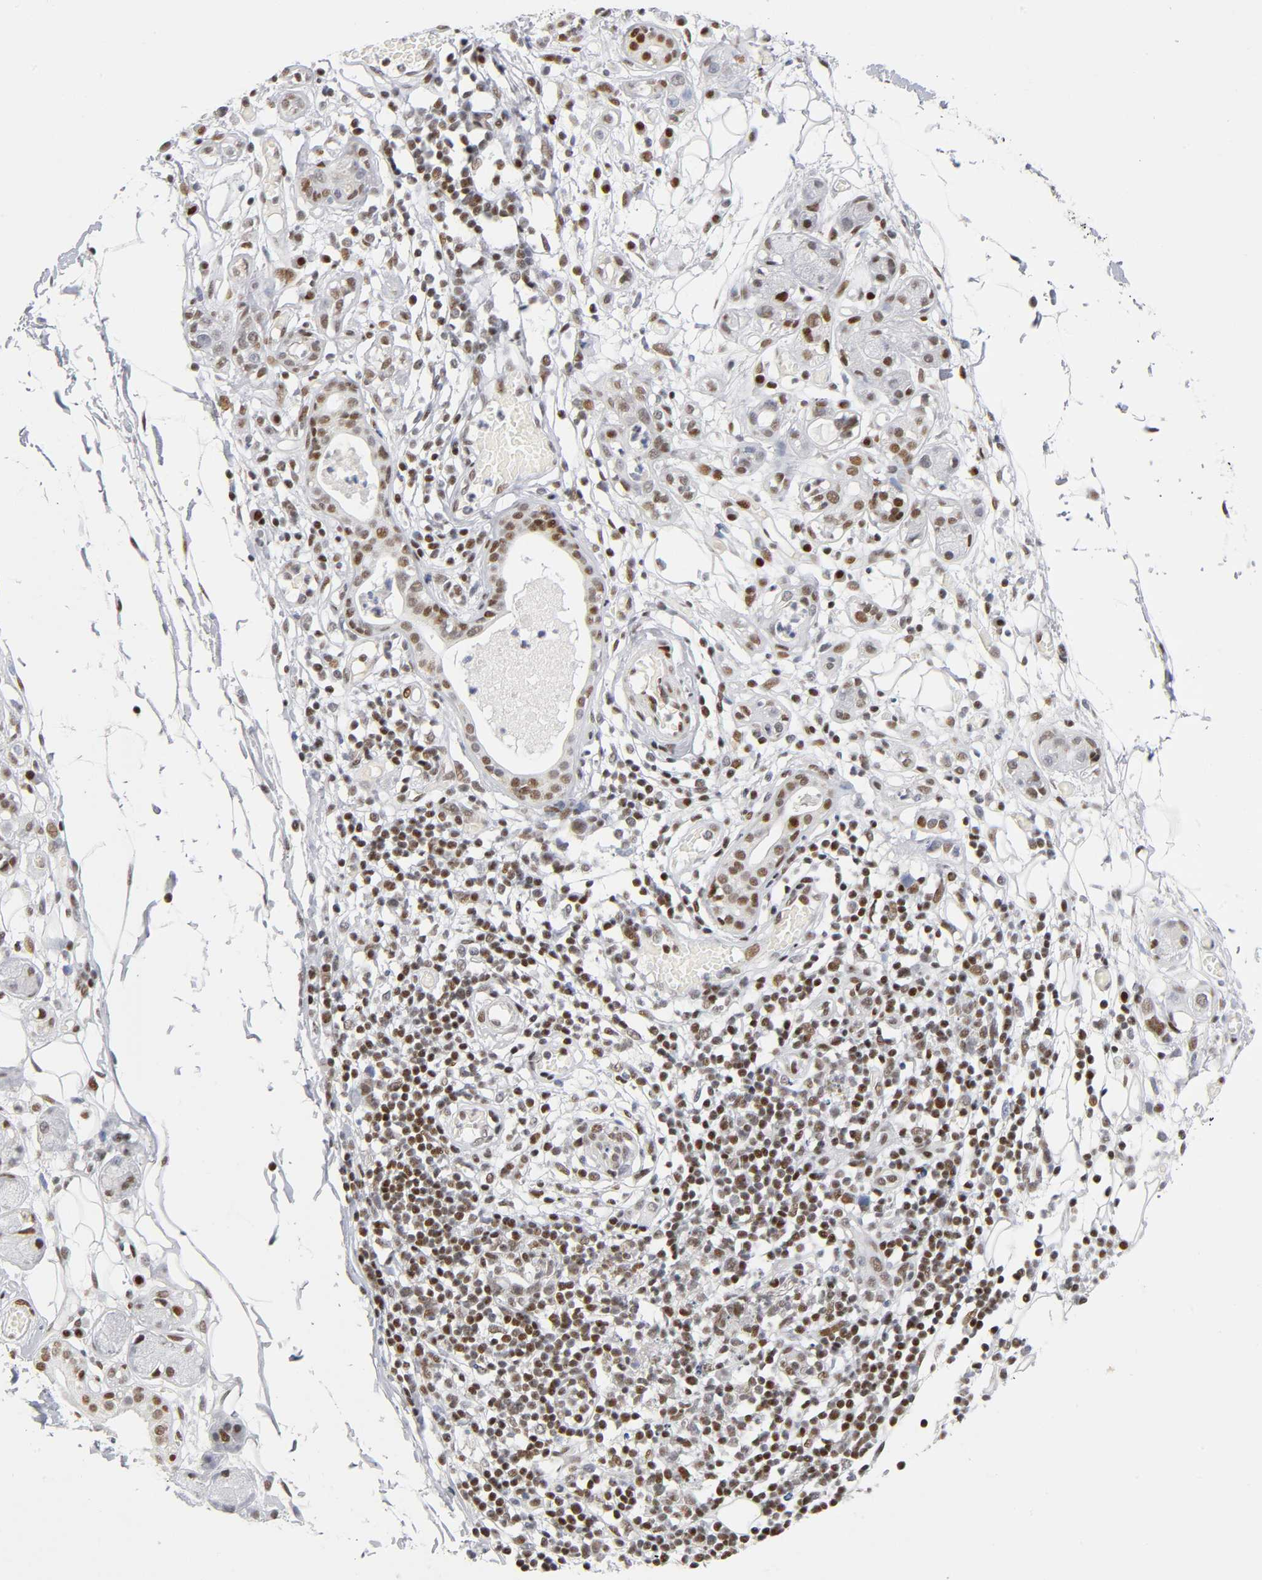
{"staining": {"intensity": "moderate", "quantity": "25%-75%", "location": "nuclear"}, "tissue": "adipose tissue", "cell_type": "Adipocytes", "image_type": "normal", "snomed": [{"axis": "morphology", "description": "Normal tissue, NOS"}, {"axis": "morphology", "description": "Inflammation, NOS"}, {"axis": "topography", "description": "Vascular tissue"}, {"axis": "topography", "description": "Salivary gland"}], "caption": "Immunohistochemical staining of unremarkable human adipose tissue exhibits 25%-75% levels of moderate nuclear protein positivity in approximately 25%-75% of adipocytes.", "gene": "SP3", "patient": {"sex": "female", "age": 75}}